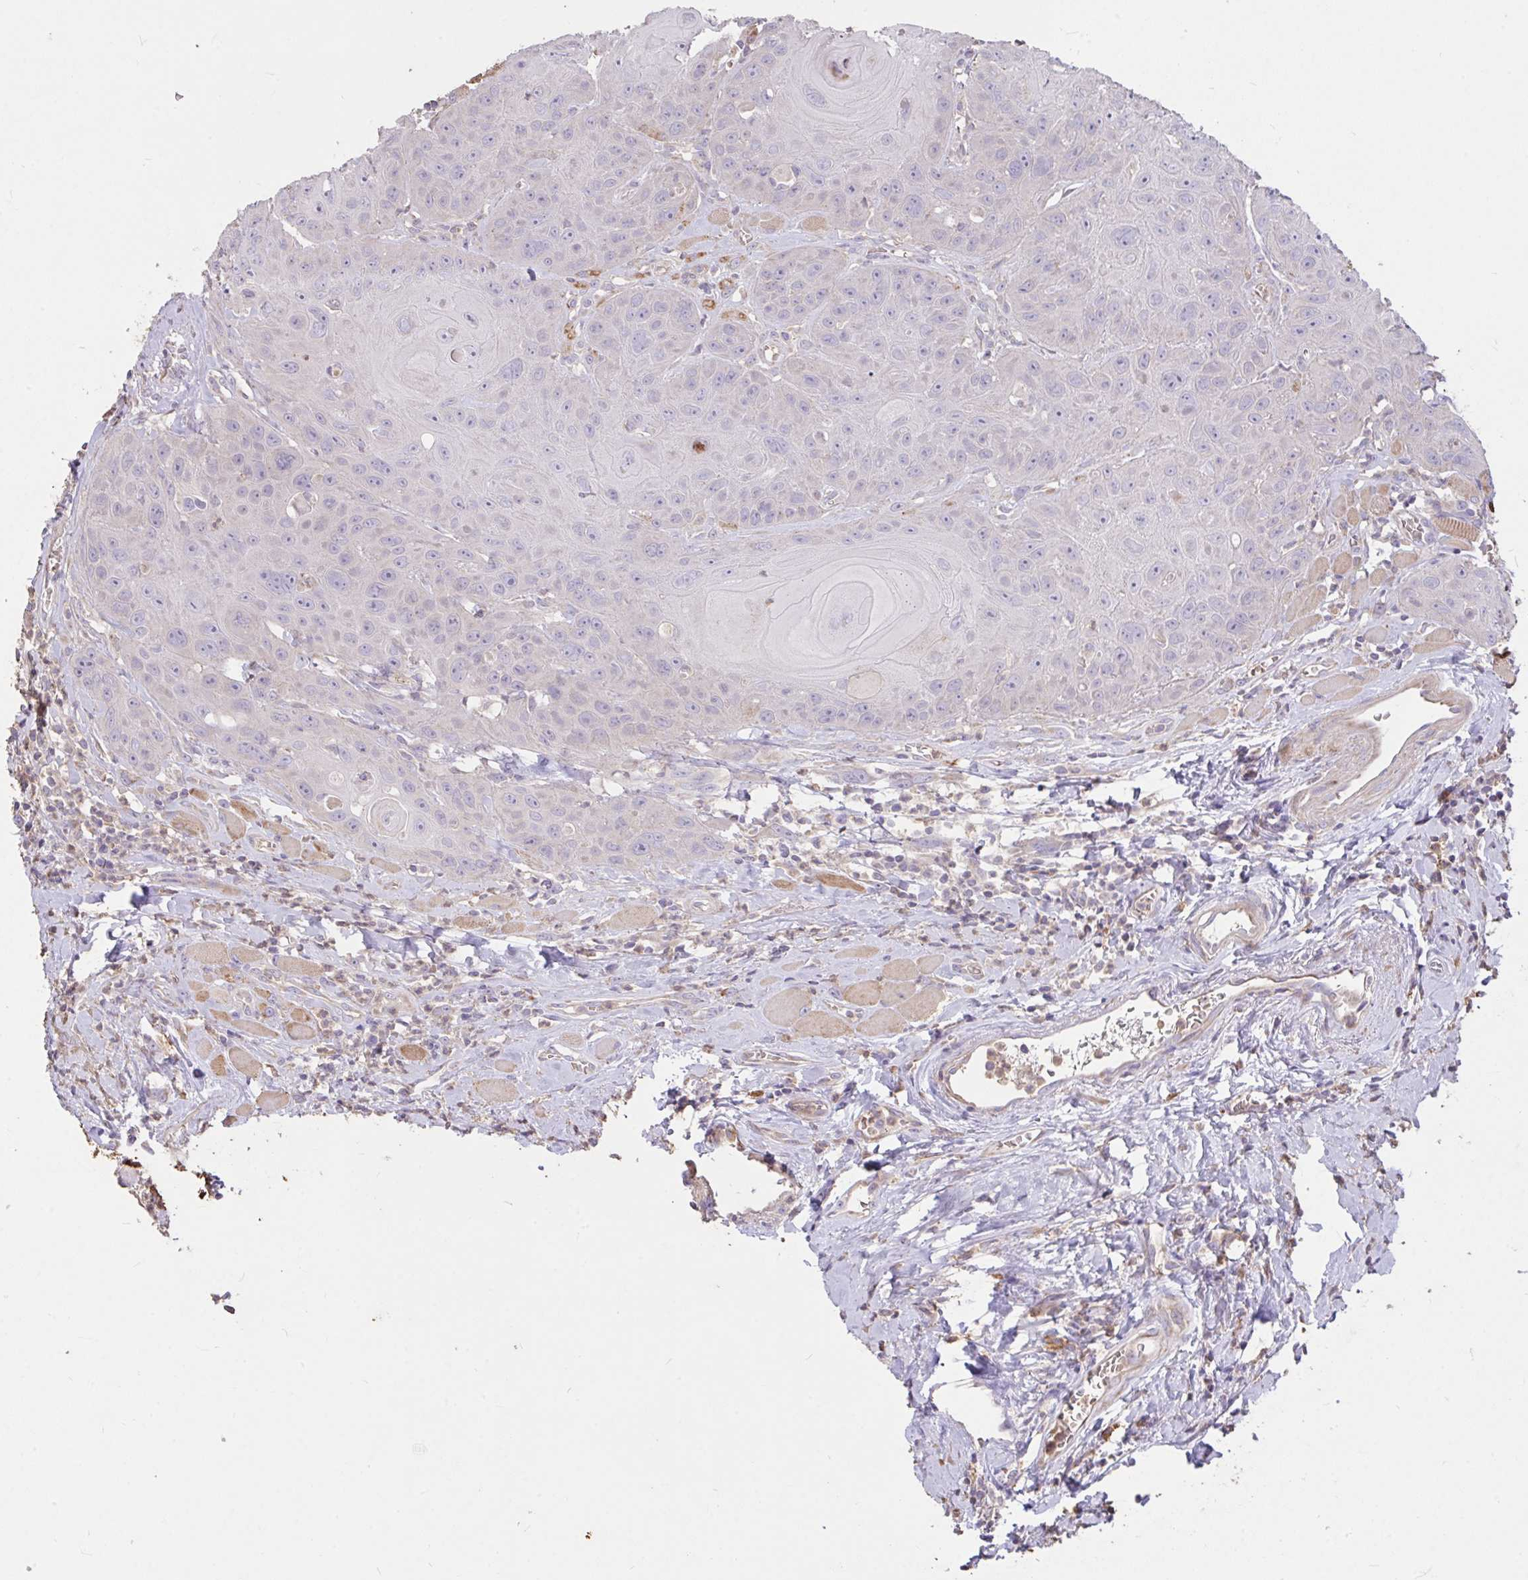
{"staining": {"intensity": "negative", "quantity": "none", "location": "none"}, "tissue": "head and neck cancer", "cell_type": "Tumor cells", "image_type": "cancer", "snomed": [{"axis": "morphology", "description": "Squamous cell carcinoma, NOS"}, {"axis": "topography", "description": "Head-Neck"}], "caption": "An image of human head and neck cancer is negative for staining in tumor cells.", "gene": "FCER1A", "patient": {"sex": "female", "age": 59}}